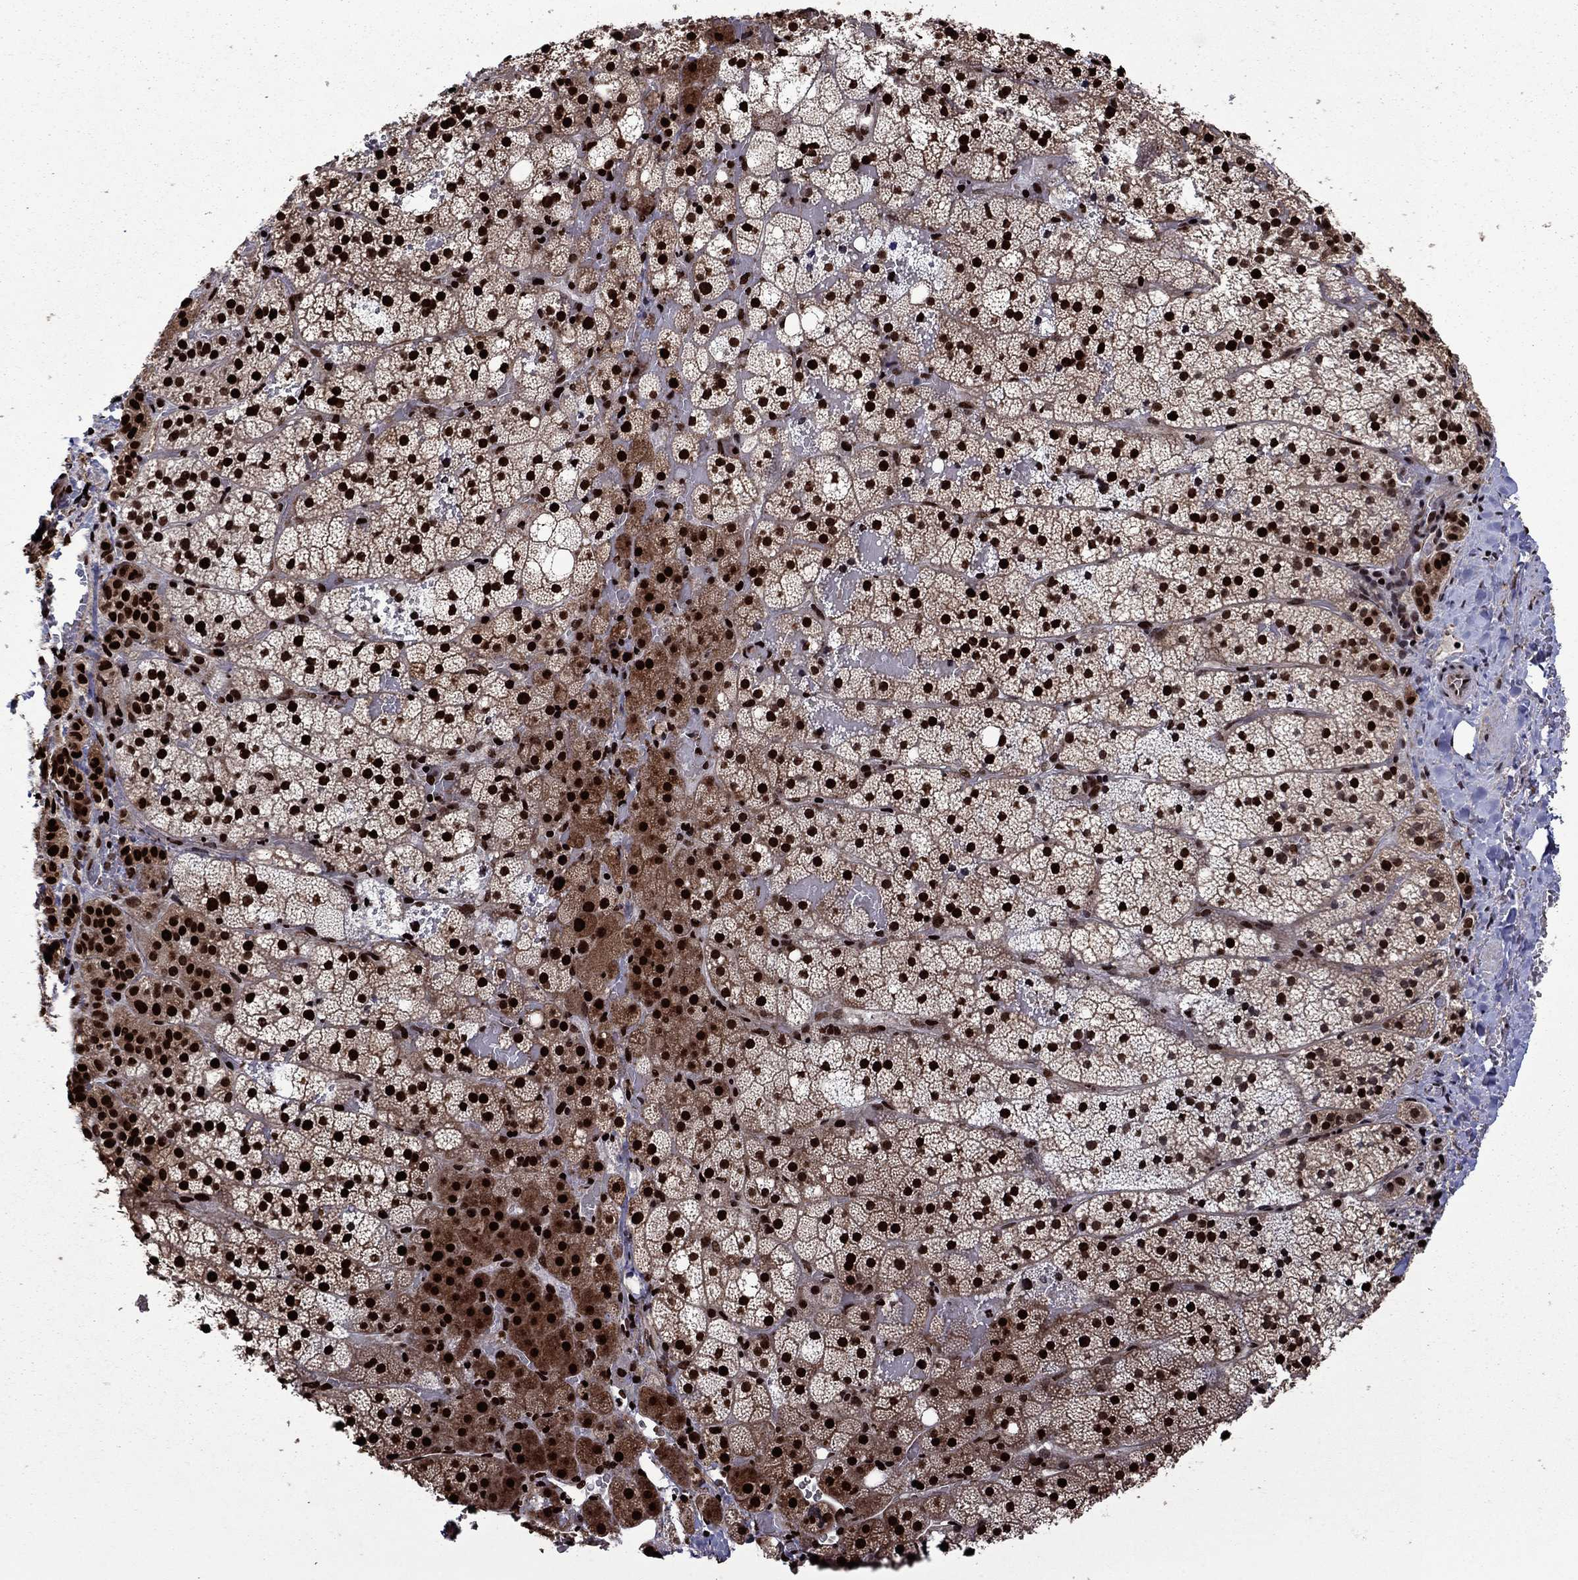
{"staining": {"intensity": "strong", "quantity": ">75%", "location": "nuclear"}, "tissue": "adrenal gland", "cell_type": "Glandular cells", "image_type": "normal", "snomed": [{"axis": "morphology", "description": "Normal tissue, NOS"}, {"axis": "topography", "description": "Adrenal gland"}], "caption": "High-power microscopy captured an immunohistochemistry (IHC) histopathology image of unremarkable adrenal gland, revealing strong nuclear positivity in approximately >75% of glandular cells.", "gene": "LIMK1", "patient": {"sex": "male", "age": 53}}